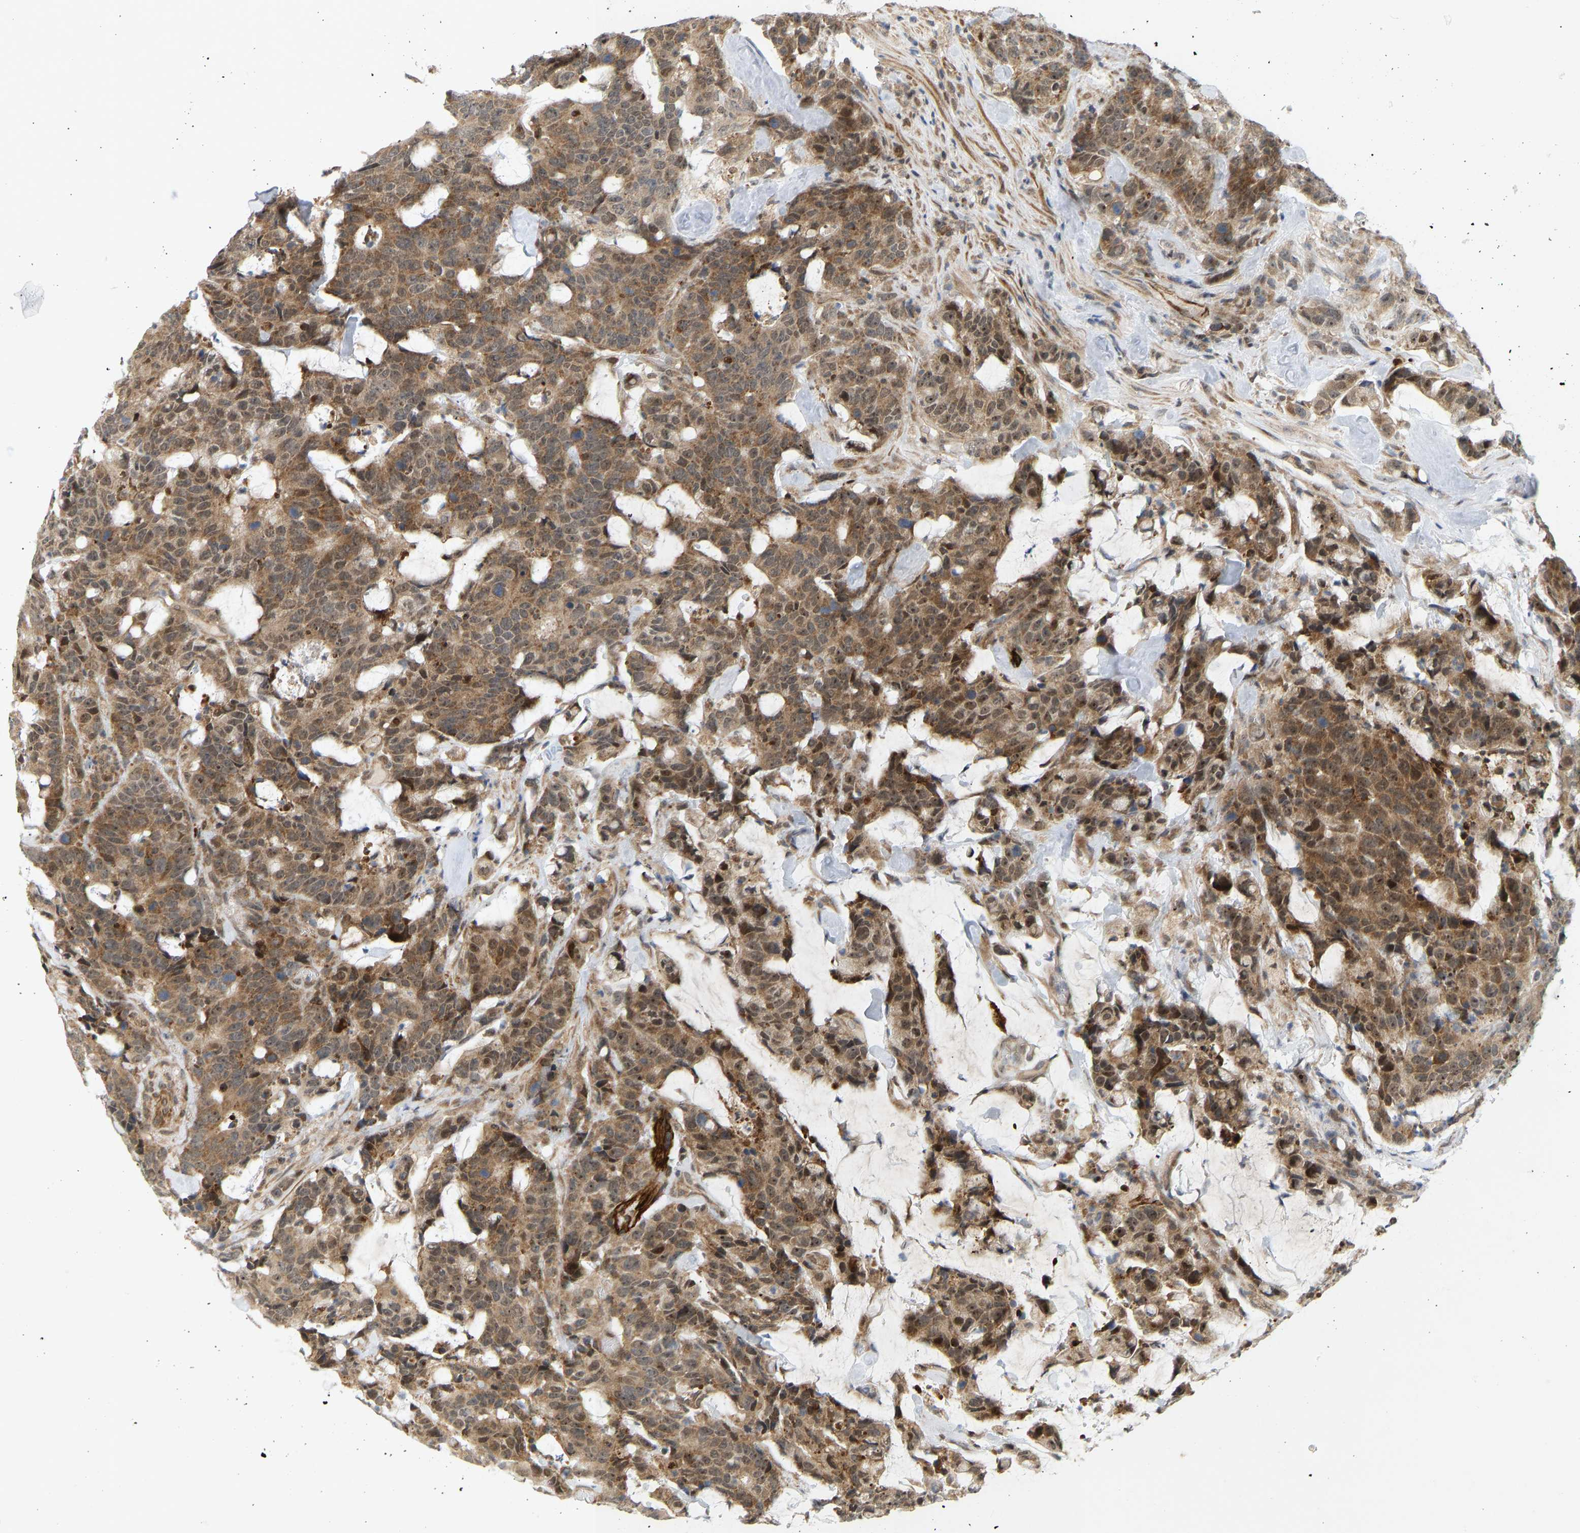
{"staining": {"intensity": "moderate", "quantity": ">75%", "location": "cytoplasmic/membranous,nuclear"}, "tissue": "colorectal cancer", "cell_type": "Tumor cells", "image_type": "cancer", "snomed": [{"axis": "morphology", "description": "Adenocarcinoma, NOS"}, {"axis": "topography", "description": "Colon"}], "caption": "Colorectal cancer tissue demonstrates moderate cytoplasmic/membranous and nuclear expression in about >75% of tumor cells (IHC, brightfield microscopy, high magnification).", "gene": "BAG1", "patient": {"sex": "female", "age": 86}}